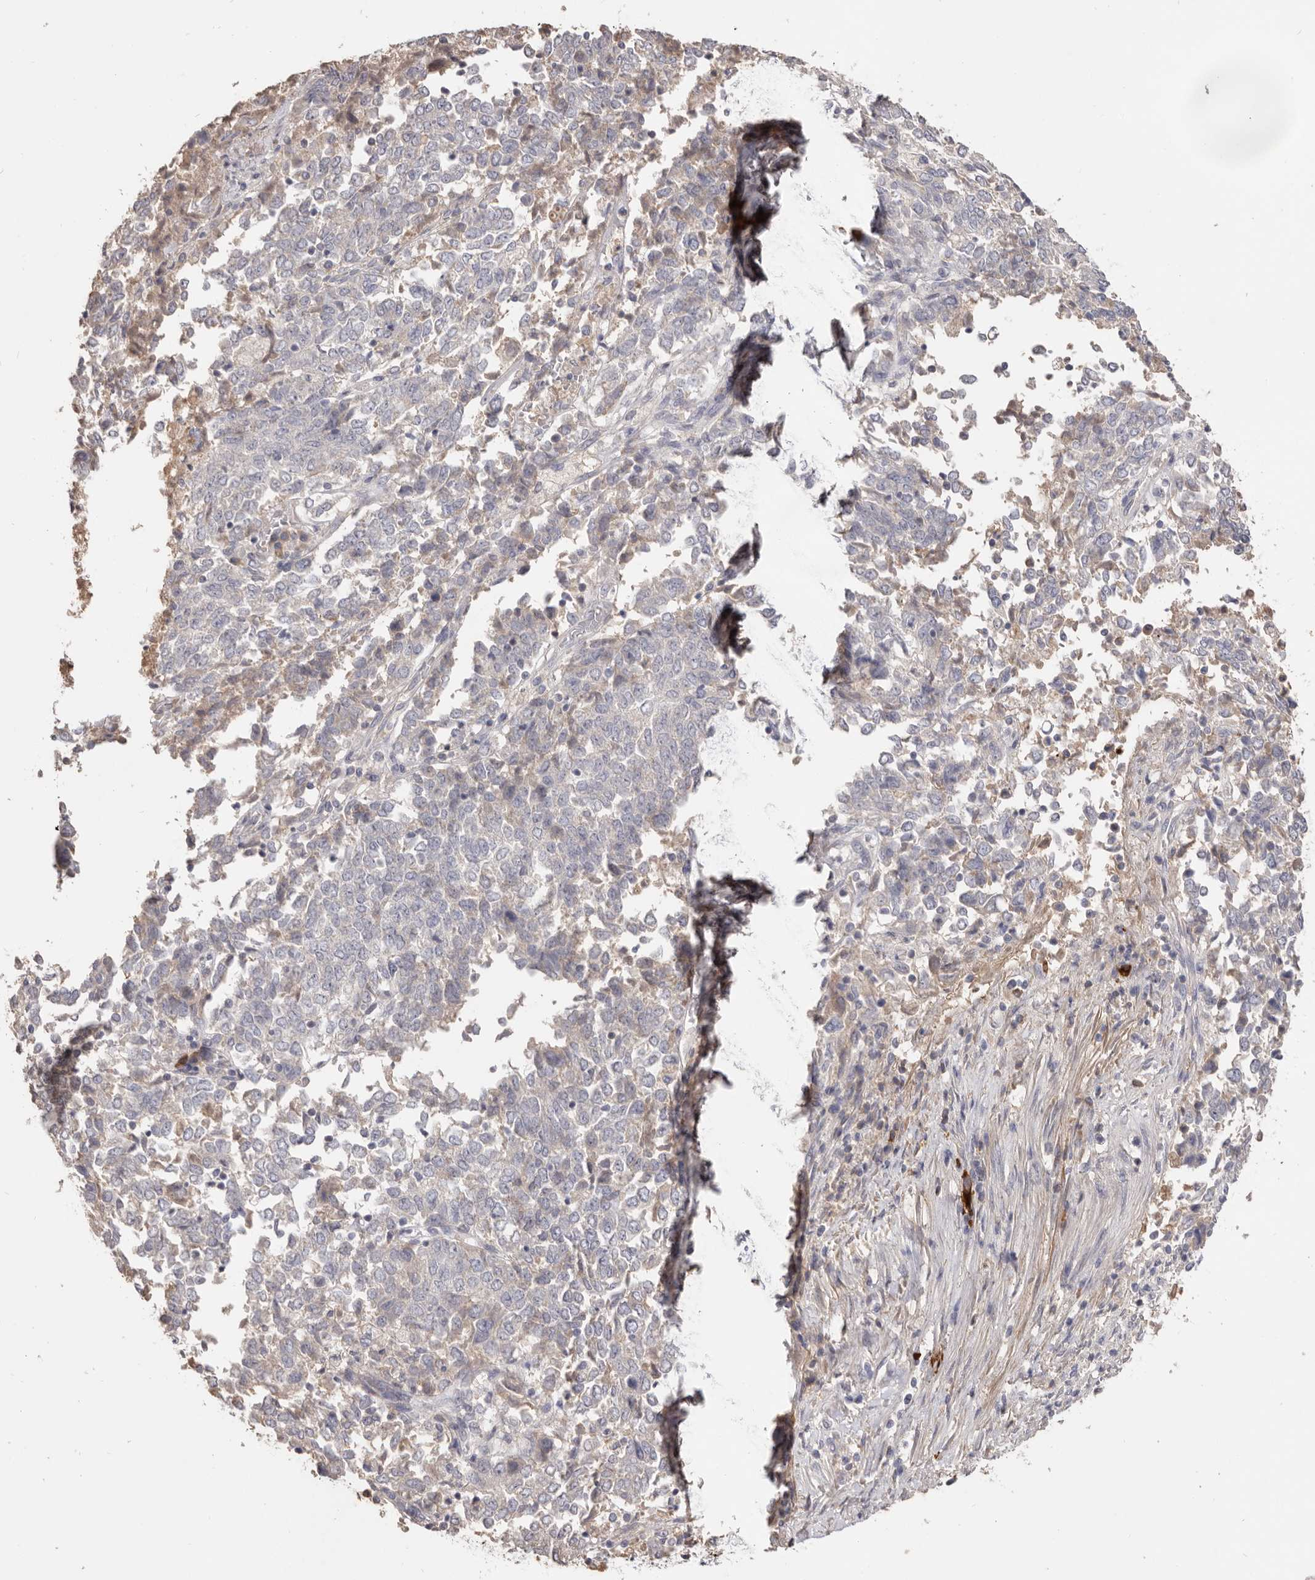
{"staining": {"intensity": "weak", "quantity": "<25%", "location": "cytoplasmic/membranous"}, "tissue": "endometrial cancer", "cell_type": "Tumor cells", "image_type": "cancer", "snomed": [{"axis": "morphology", "description": "Adenocarcinoma, NOS"}, {"axis": "topography", "description": "Endometrium"}], "caption": "Protein analysis of endometrial cancer (adenocarcinoma) demonstrates no significant staining in tumor cells.", "gene": "HCAR2", "patient": {"sex": "female", "age": 80}}